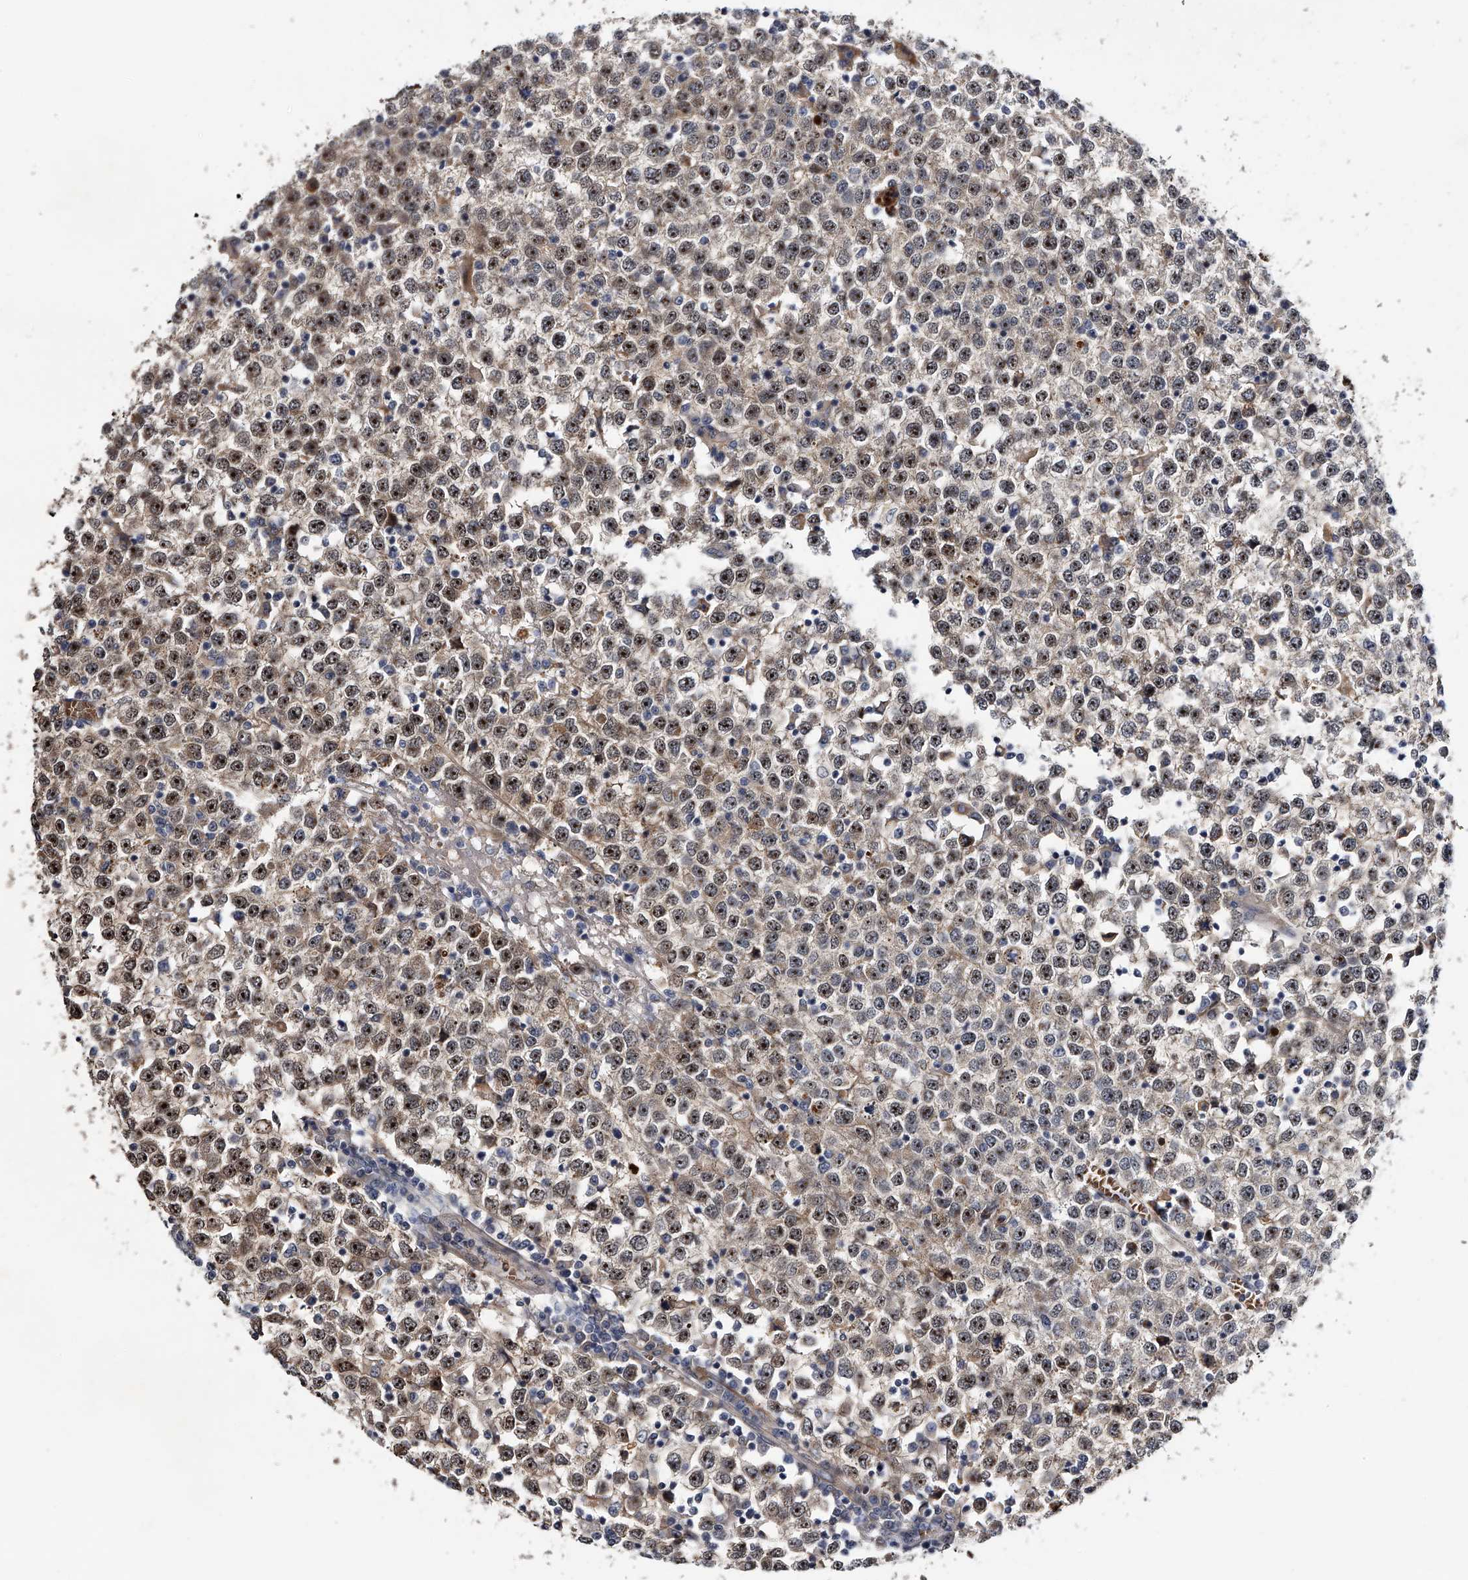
{"staining": {"intensity": "strong", "quantity": ">75%", "location": "nuclear"}, "tissue": "testis cancer", "cell_type": "Tumor cells", "image_type": "cancer", "snomed": [{"axis": "morphology", "description": "Seminoma, NOS"}, {"axis": "topography", "description": "Testis"}], "caption": "This image shows IHC staining of testis seminoma, with high strong nuclear positivity in about >75% of tumor cells.", "gene": "MDN1", "patient": {"sex": "male", "age": 65}}